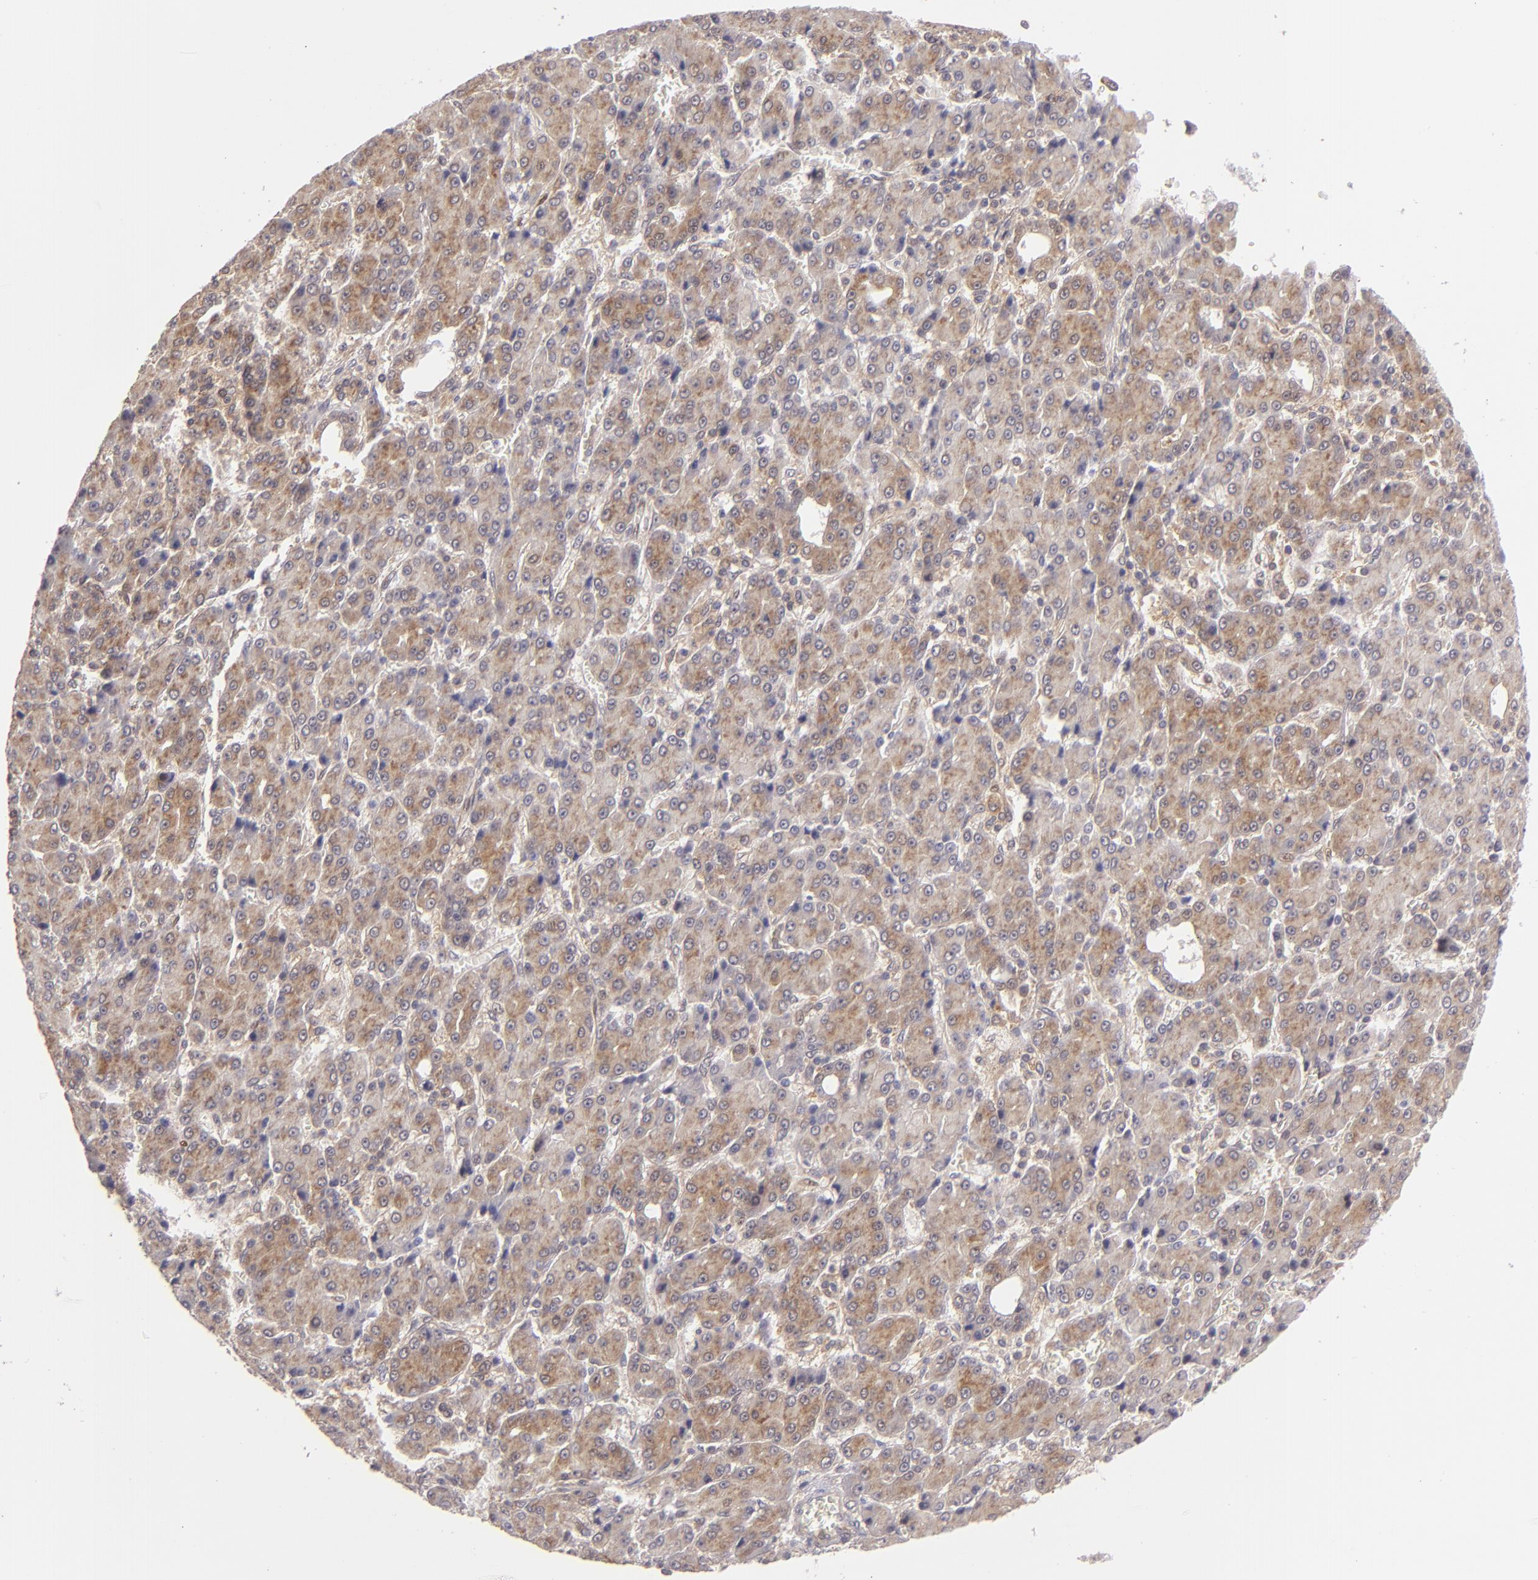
{"staining": {"intensity": "weak", "quantity": "25%-75%", "location": "cytoplasmic/membranous"}, "tissue": "liver cancer", "cell_type": "Tumor cells", "image_type": "cancer", "snomed": [{"axis": "morphology", "description": "Carcinoma, Hepatocellular, NOS"}, {"axis": "topography", "description": "Liver"}], "caption": "Immunohistochemical staining of liver hepatocellular carcinoma demonstrates low levels of weak cytoplasmic/membranous protein staining in about 25%-75% of tumor cells.", "gene": "PTPN13", "patient": {"sex": "male", "age": 69}}